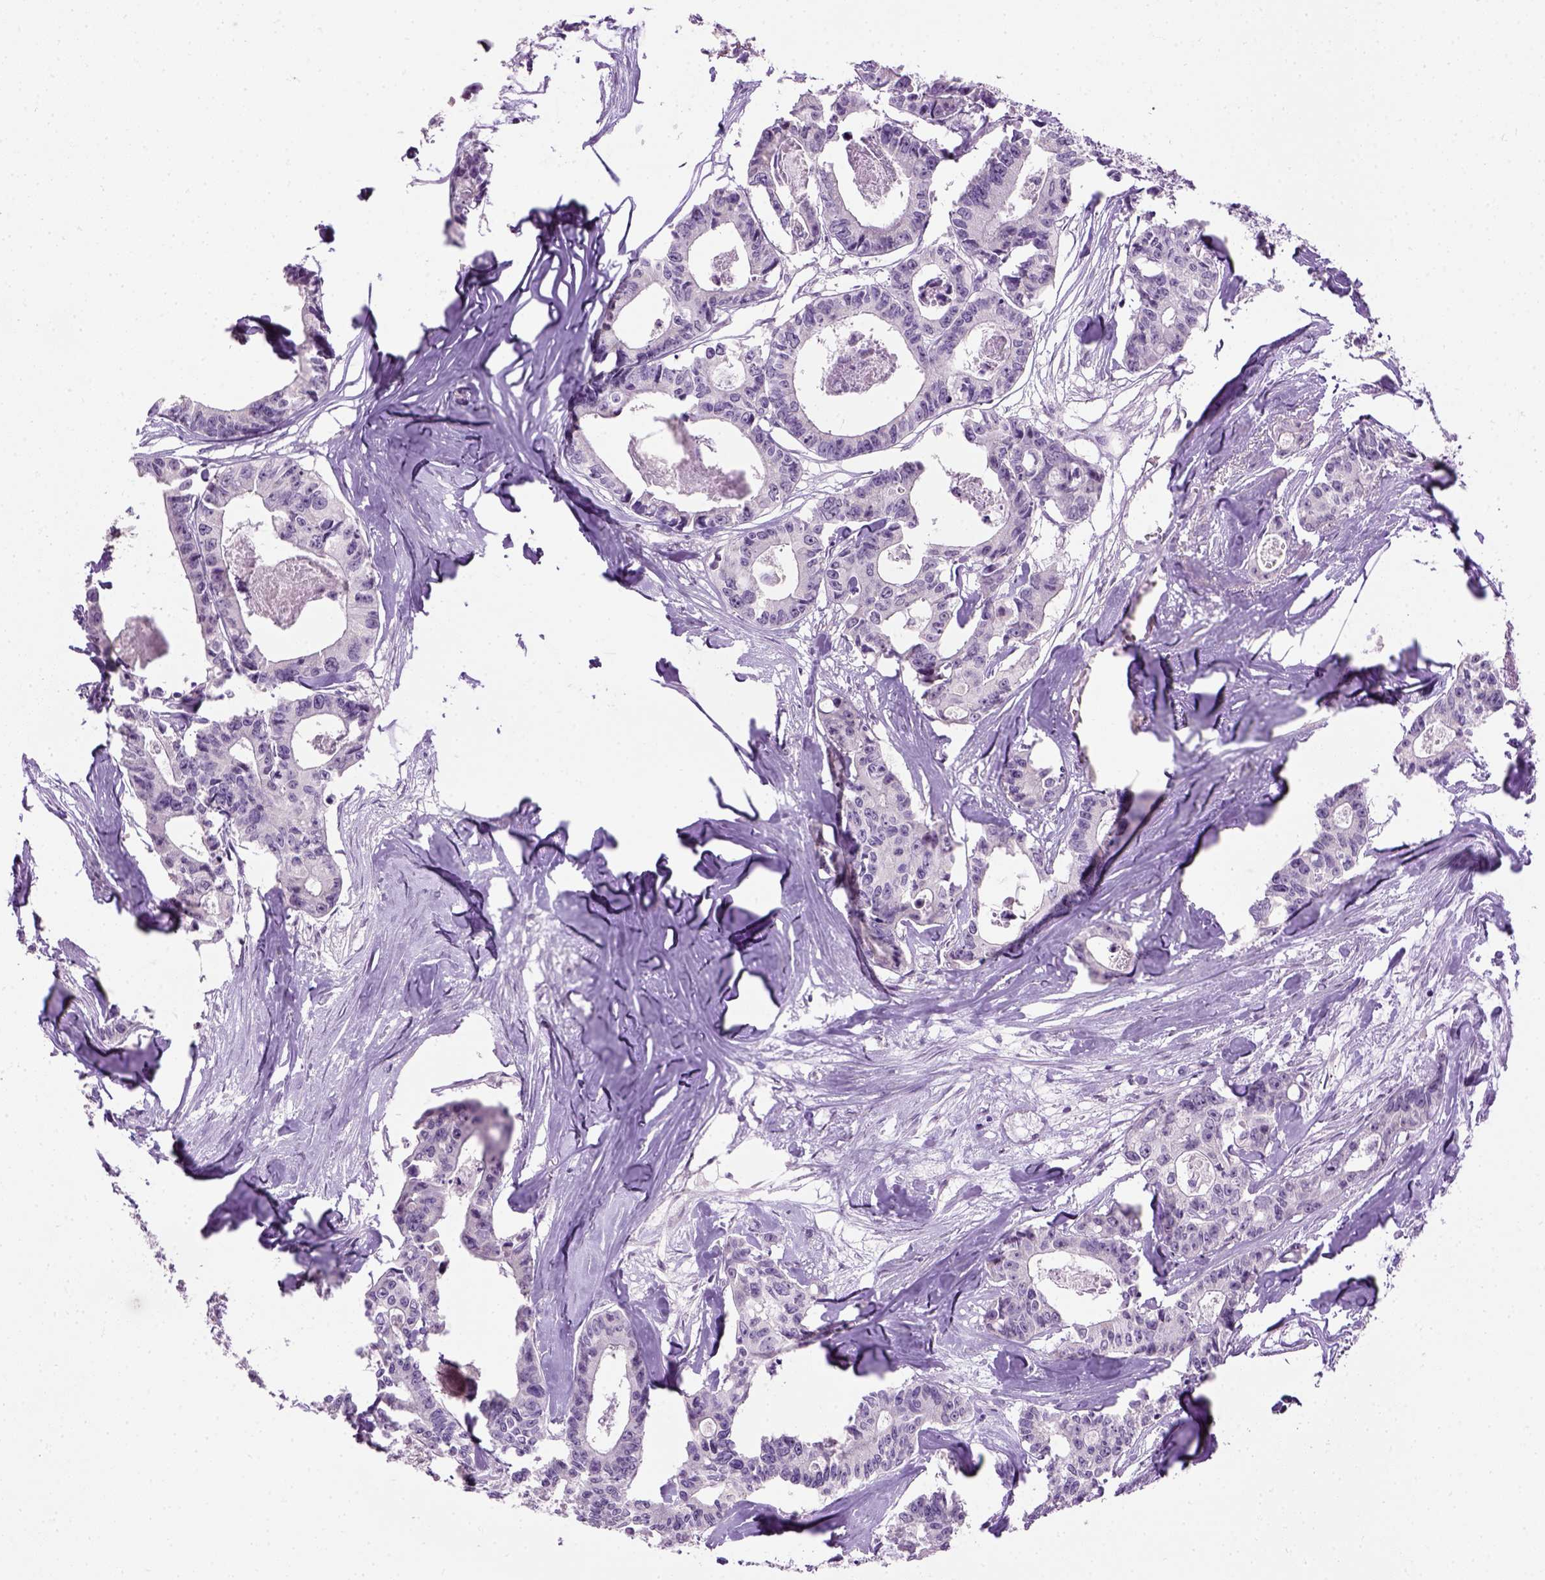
{"staining": {"intensity": "negative", "quantity": "none", "location": "none"}, "tissue": "colorectal cancer", "cell_type": "Tumor cells", "image_type": "cancer", "snomed": [{"axis": "morphology", "description": "Adenocarcinoma, NOS"}, {"axis": "topography", "description": "Rectum"}], "caption": "Human colorectal cancer stained for a protein using immunohistochemistry shows no positivity in tumor cells.", "gene": "GABRB2", "patient": {"sex": "male", "age": 57}}